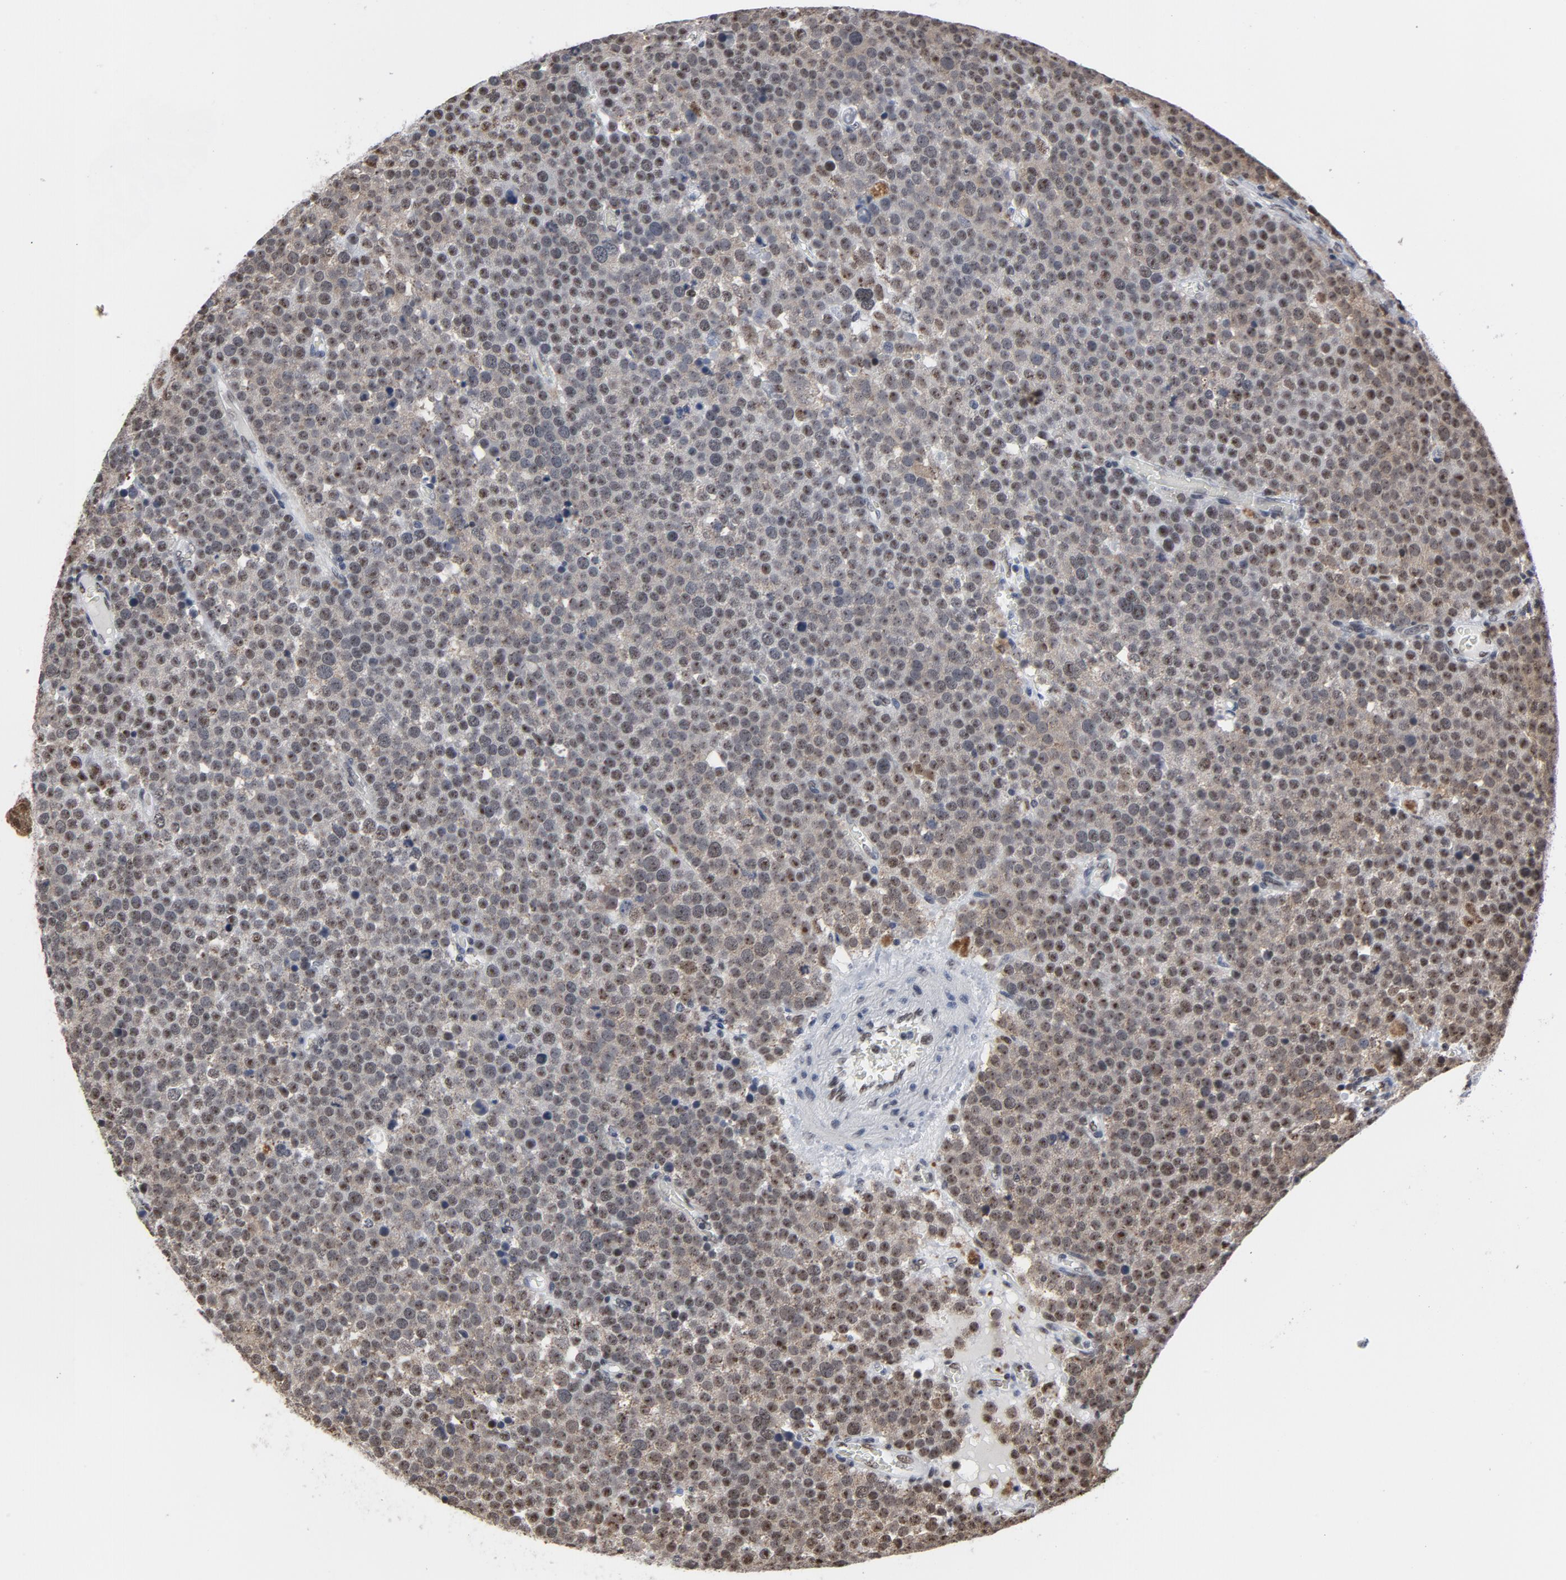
{"staining": {"intensity": "moderate", "quantity": ">75%", "location": "cytoplasmic/membranous,nuclear"}, "tissue": "testis cancer", "cell_type": "Tumor cells", "image_type": "cancer", "snomed": [{"axis": "morphology", "description": "Seminoma, NOS"}, {"axis": "topography", "description": "Testis"}], "caption": "Immunohistochemical staining of testis seminoma exhibits medium levels of moderate cytoplasmic/membranous and nuclear staining in approximately >75% of tumor cells.", "gene": "MRE11", "patient": {"sex": "male", "age": 71}}